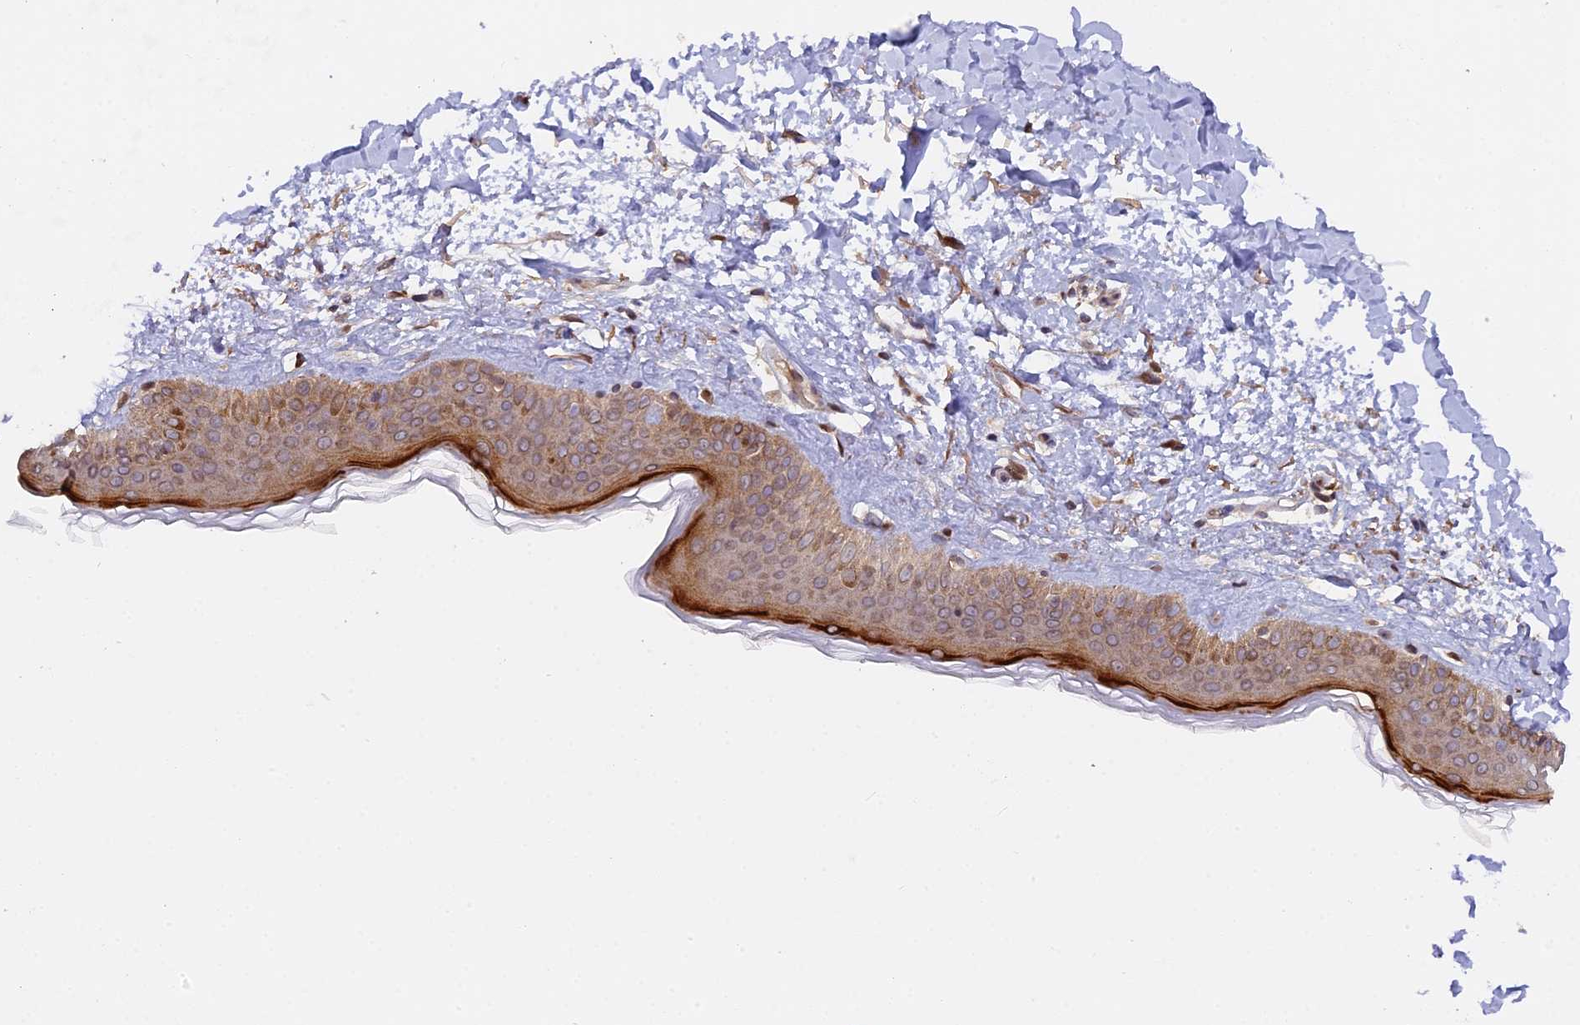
{"staining": {"intensity": "moderate", "quantity": ">75%", "location": "cytoplasmic/membranous,nuclear"}, "tissue": "skin", "cell_type": "Fibroblasts", "image_type": "normal", "snomed": [{"axis": "morphology", "description": "Normal tissue, NOS"}, {"axis": "topography", "description": "Skin"}], "caption": "The image reveals a brown stain indicating the presence of a protein in the cytoplasmic/membranous,nuclear of fibroblasts in skin.", "gene": "PYGO1", "patient": {"sex": "female", "age": 58}}